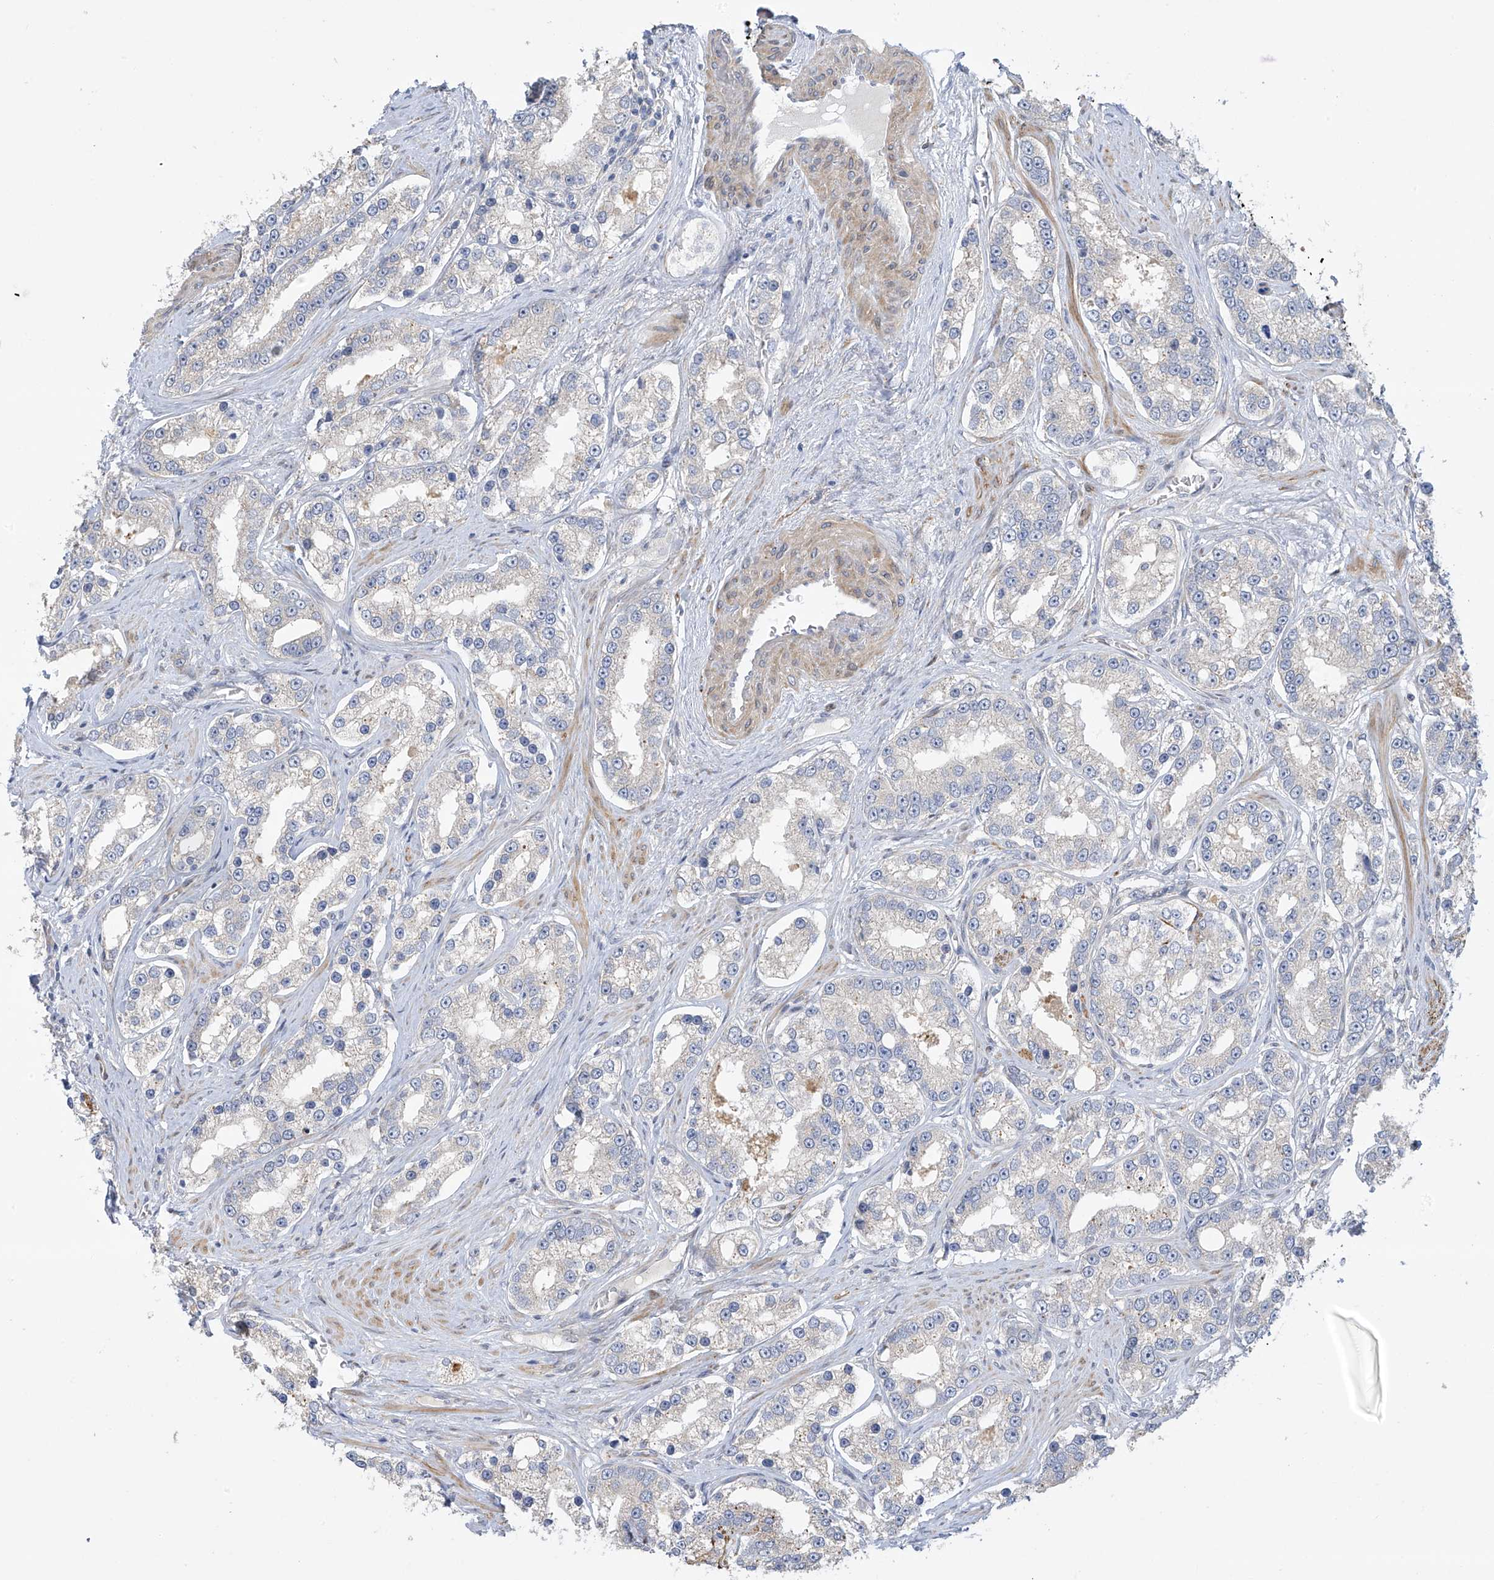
{"staining": {"intensity": "negative", "quantity": "none", "location": "none"}, "tissue": "prostate cancer", "cell_type": "Tumor cells", "image_type": "cancer", "snomed": [{"axis": "morphology", "description": "Normal tissue, NOS"}, {"axis": "morphology", "description": "Adenocarcinoma, High grade"}, {"axis": "topography", "description": "Prostate"}], "caption": "This is an immunohistochemistry image of prostate cancer. There is no staining in tumor cells.", "gene": "ZNF641", "patient": {"sex": "male", "age": 83}}